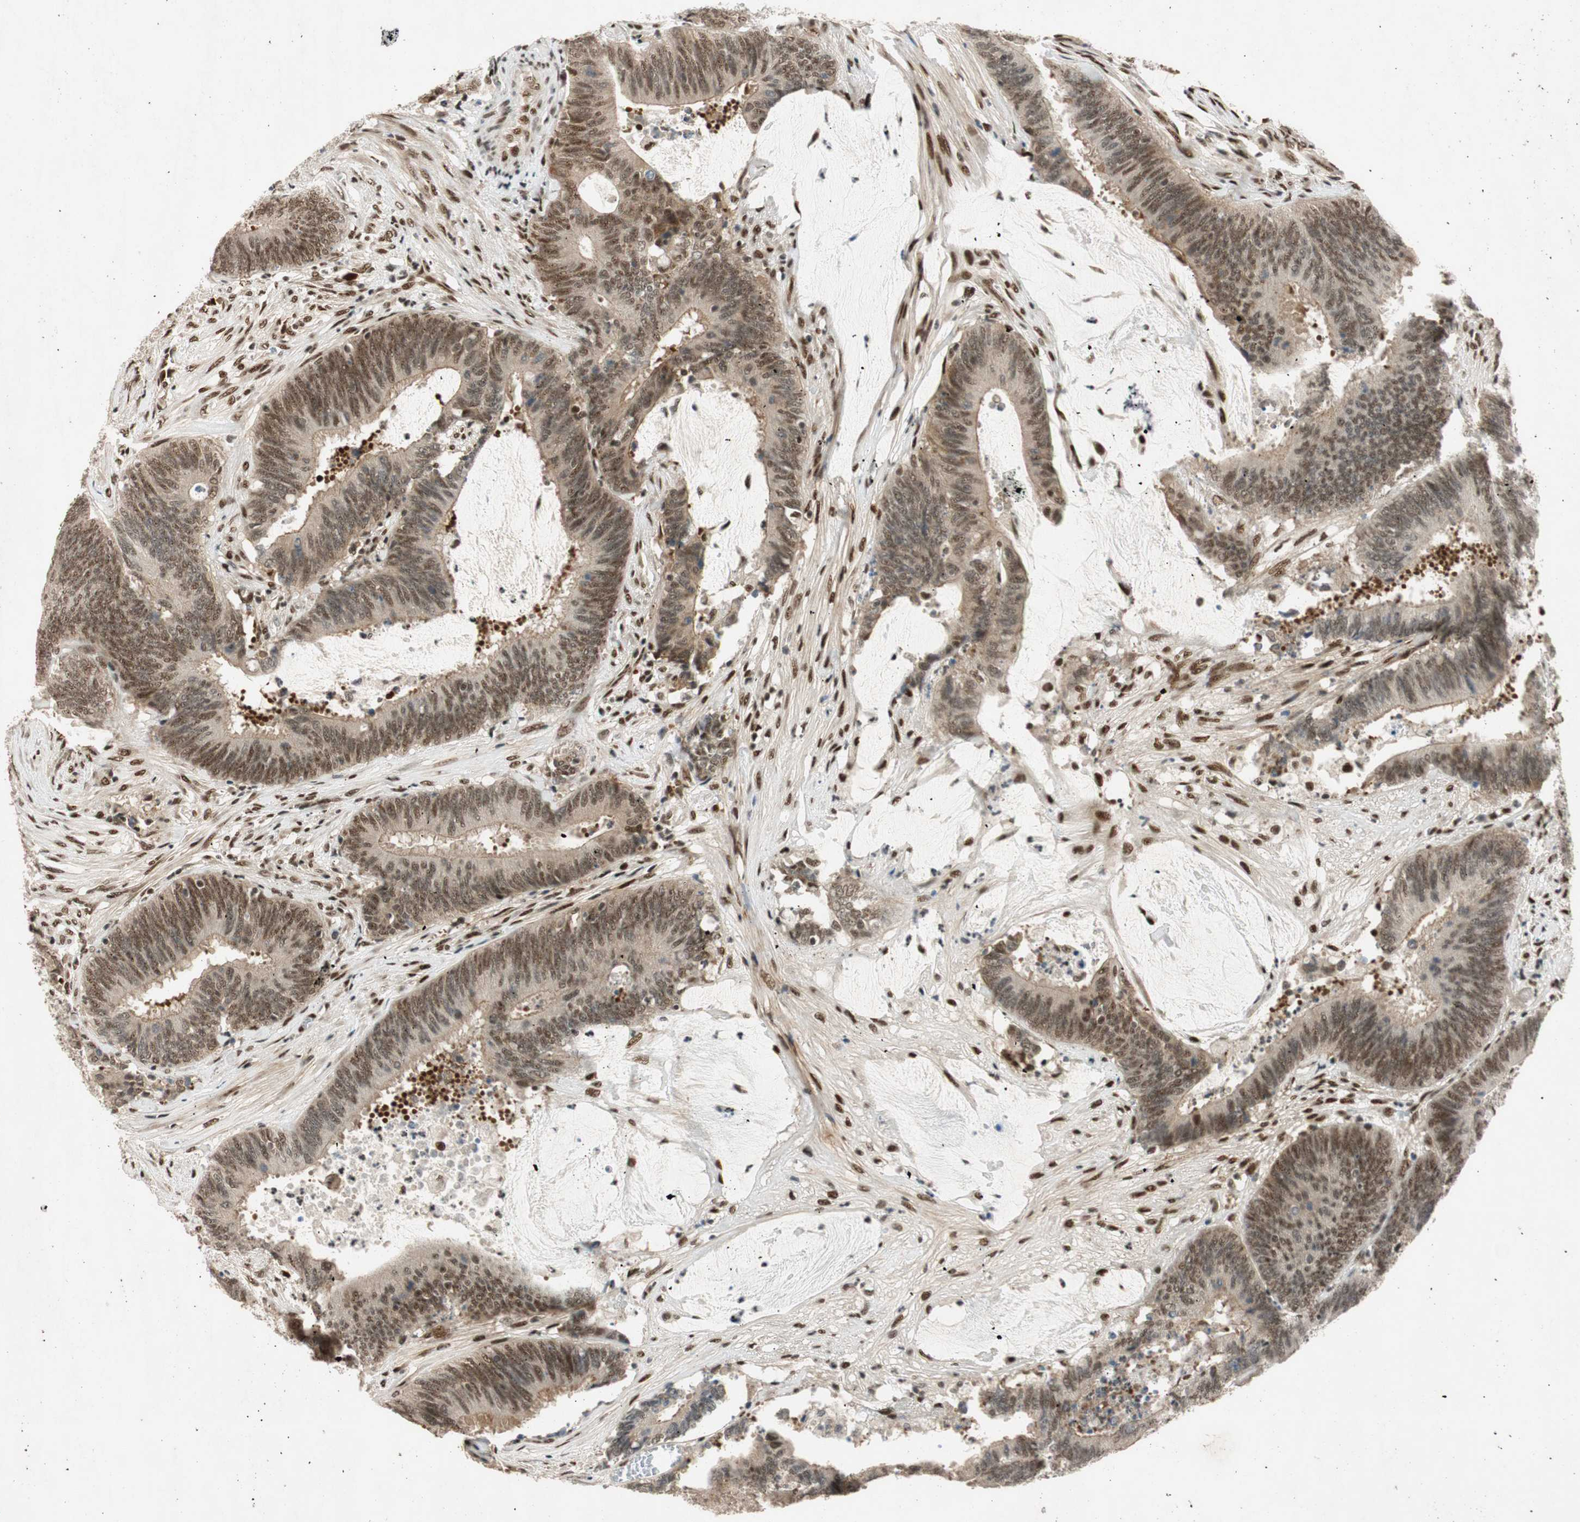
{"staining": {"intensity": "moderate", "quantity": ">75%", "location": "nuclear"}, "tissue": "colorectal cancer", "cell_type": "Tumor cells", "image_type": "cancer", "snomed": [{"axis": "morphology", "description": "Adenocarcinoma, NOS"}, {"axis": "topography", "description": "Rectum"}], "caption": "Colorectal cancer was stained to show a protein in brown. There is medium levels of moderate nuclear positivity in approximately >75% of tumor cells.", "gene": "NCBP3", "patient": {"sex": "female", "age": 66}}